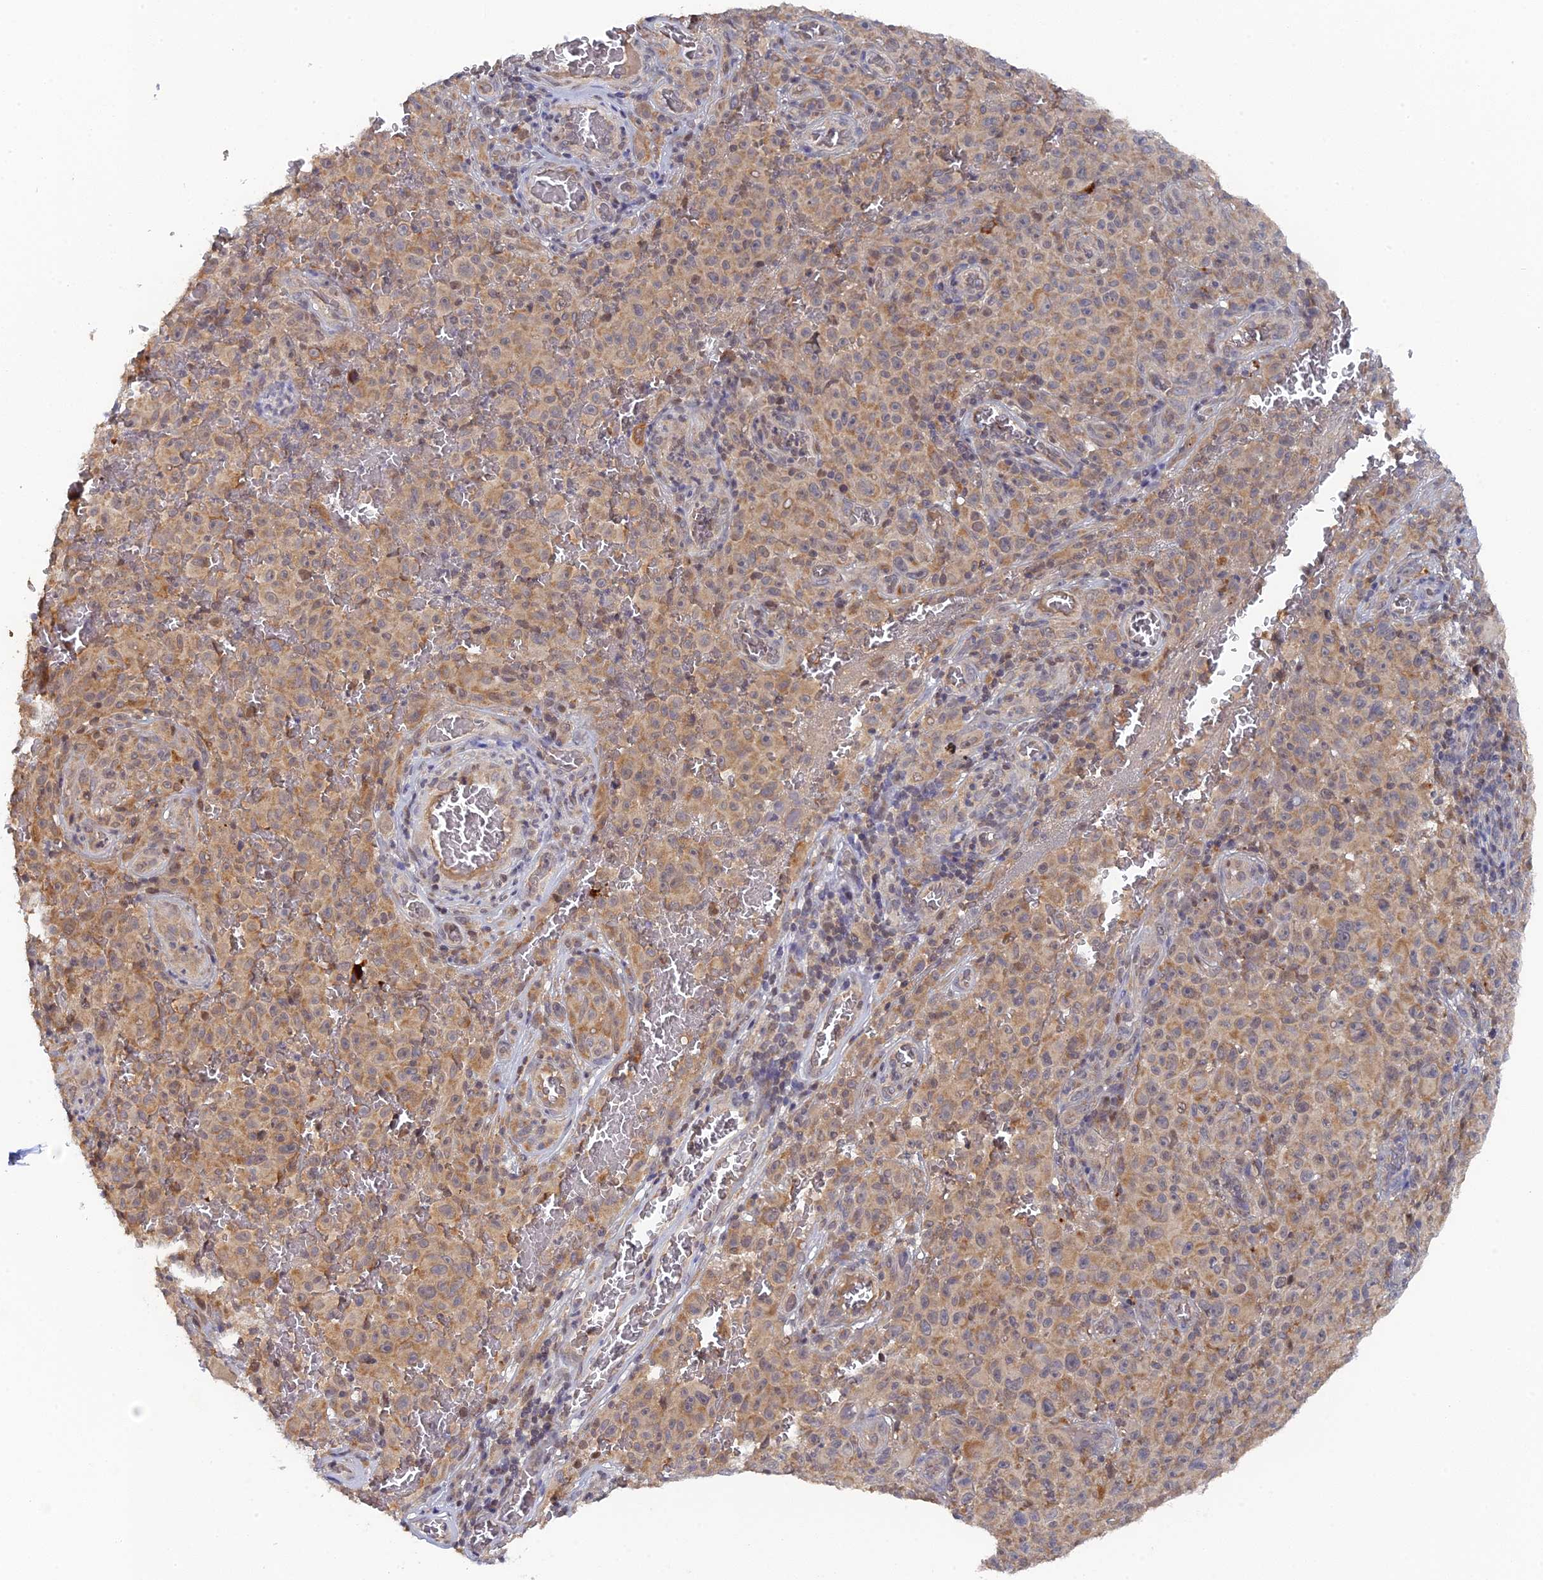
{"staining": {"intensity": "moderate", "quantity": ">75%", "location": "cytoplasmic/membranous"}, "tissue": "melanoma", "cell_type": "Tumor cells", "image_type": "cancer", "snomed": [{"axis": "morphology", "description": "Malignant melanoma, NOS"}, {"axis": "topography", "description": "Skin"}], "caption": "Immunohistochemistry (IHC) micrograph of human melanoma stained for a protein (brown), which reveals medium levels of moderate cytoplasmic/membranous positivity in about >75% of tumor cells.", "gene": "MIGA2", "patient": {"sex": "female", "age": 82}}